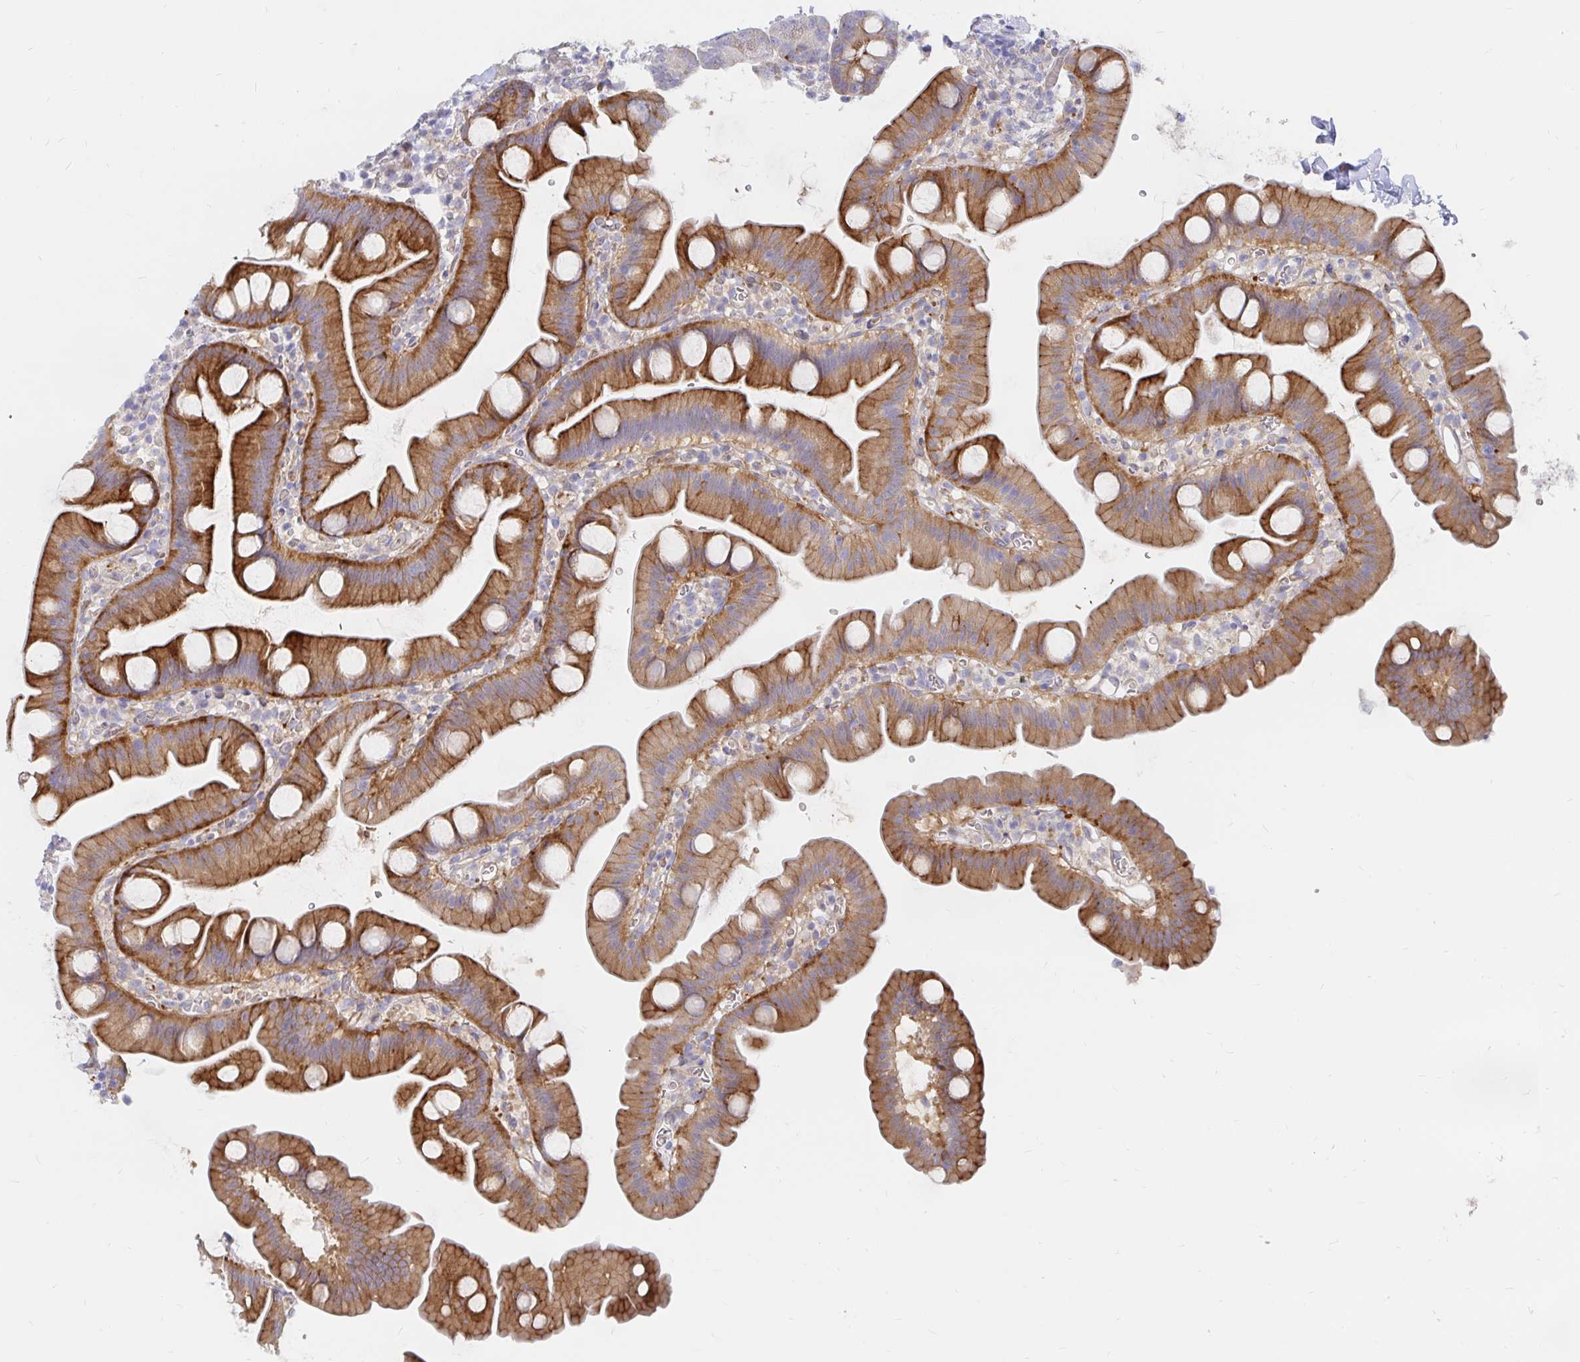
{"staining": {"intensity": "strong", "quantity": "25%-75%", "location": "cytoplasmic/membranous"}, "tissue": "small intestine", "cell_type": "Glandular cells", "image_type": "normal", "snomed": [{"axis": "morphology", "description": "Normal tissue, NOS"}, {"axis": "topography", "description": "Small intestine"}], "caption": "This photomicrograph displays immunohistochemistry staining of unremarkable small intestine, with high strong cytoplasmic/membranous expression in about 25%-75% of glandular cells.", "gene": "KCTD19", "patient": {"sex": "female", "age": 68}}